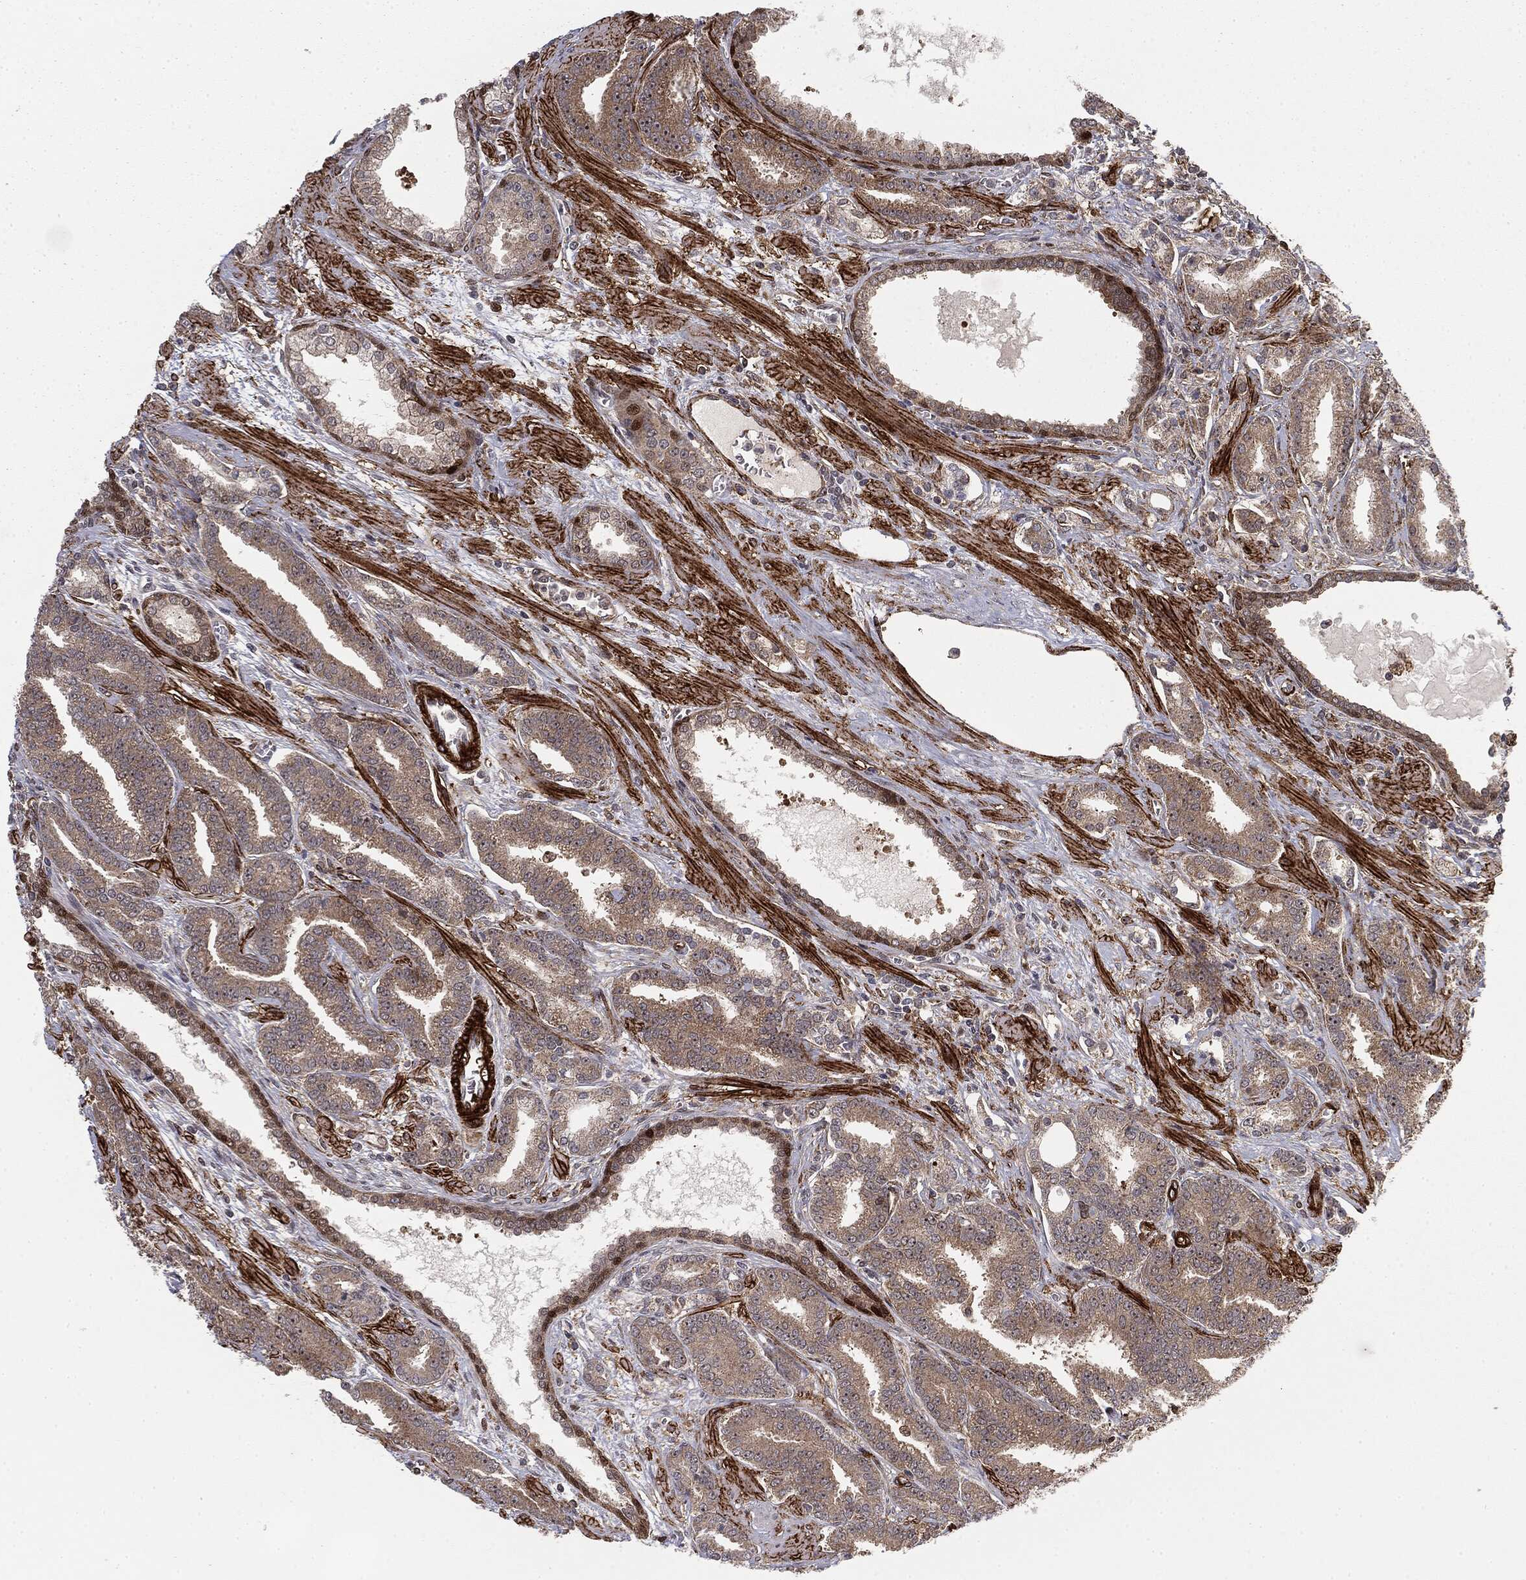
{"staining": {"intensity": "negative", "quantity": "none", "location": "none"}, "tissue": "prostate cancer", "cell_type": "Tumor cells", "image_type": "cancer", "snomed": [{"axis": "morphology", "description": "Adenocarcinoma, High grade"}, {"axis": "topography", "description": "Prostate"}], "caption": "Histopathology image shows no protein staining in tumor cells of prostate cancer (adenocarcinoma (high-grade)) tissue.", "gene": "PTEN", "patient": {"sex": "male", "age": 60}}